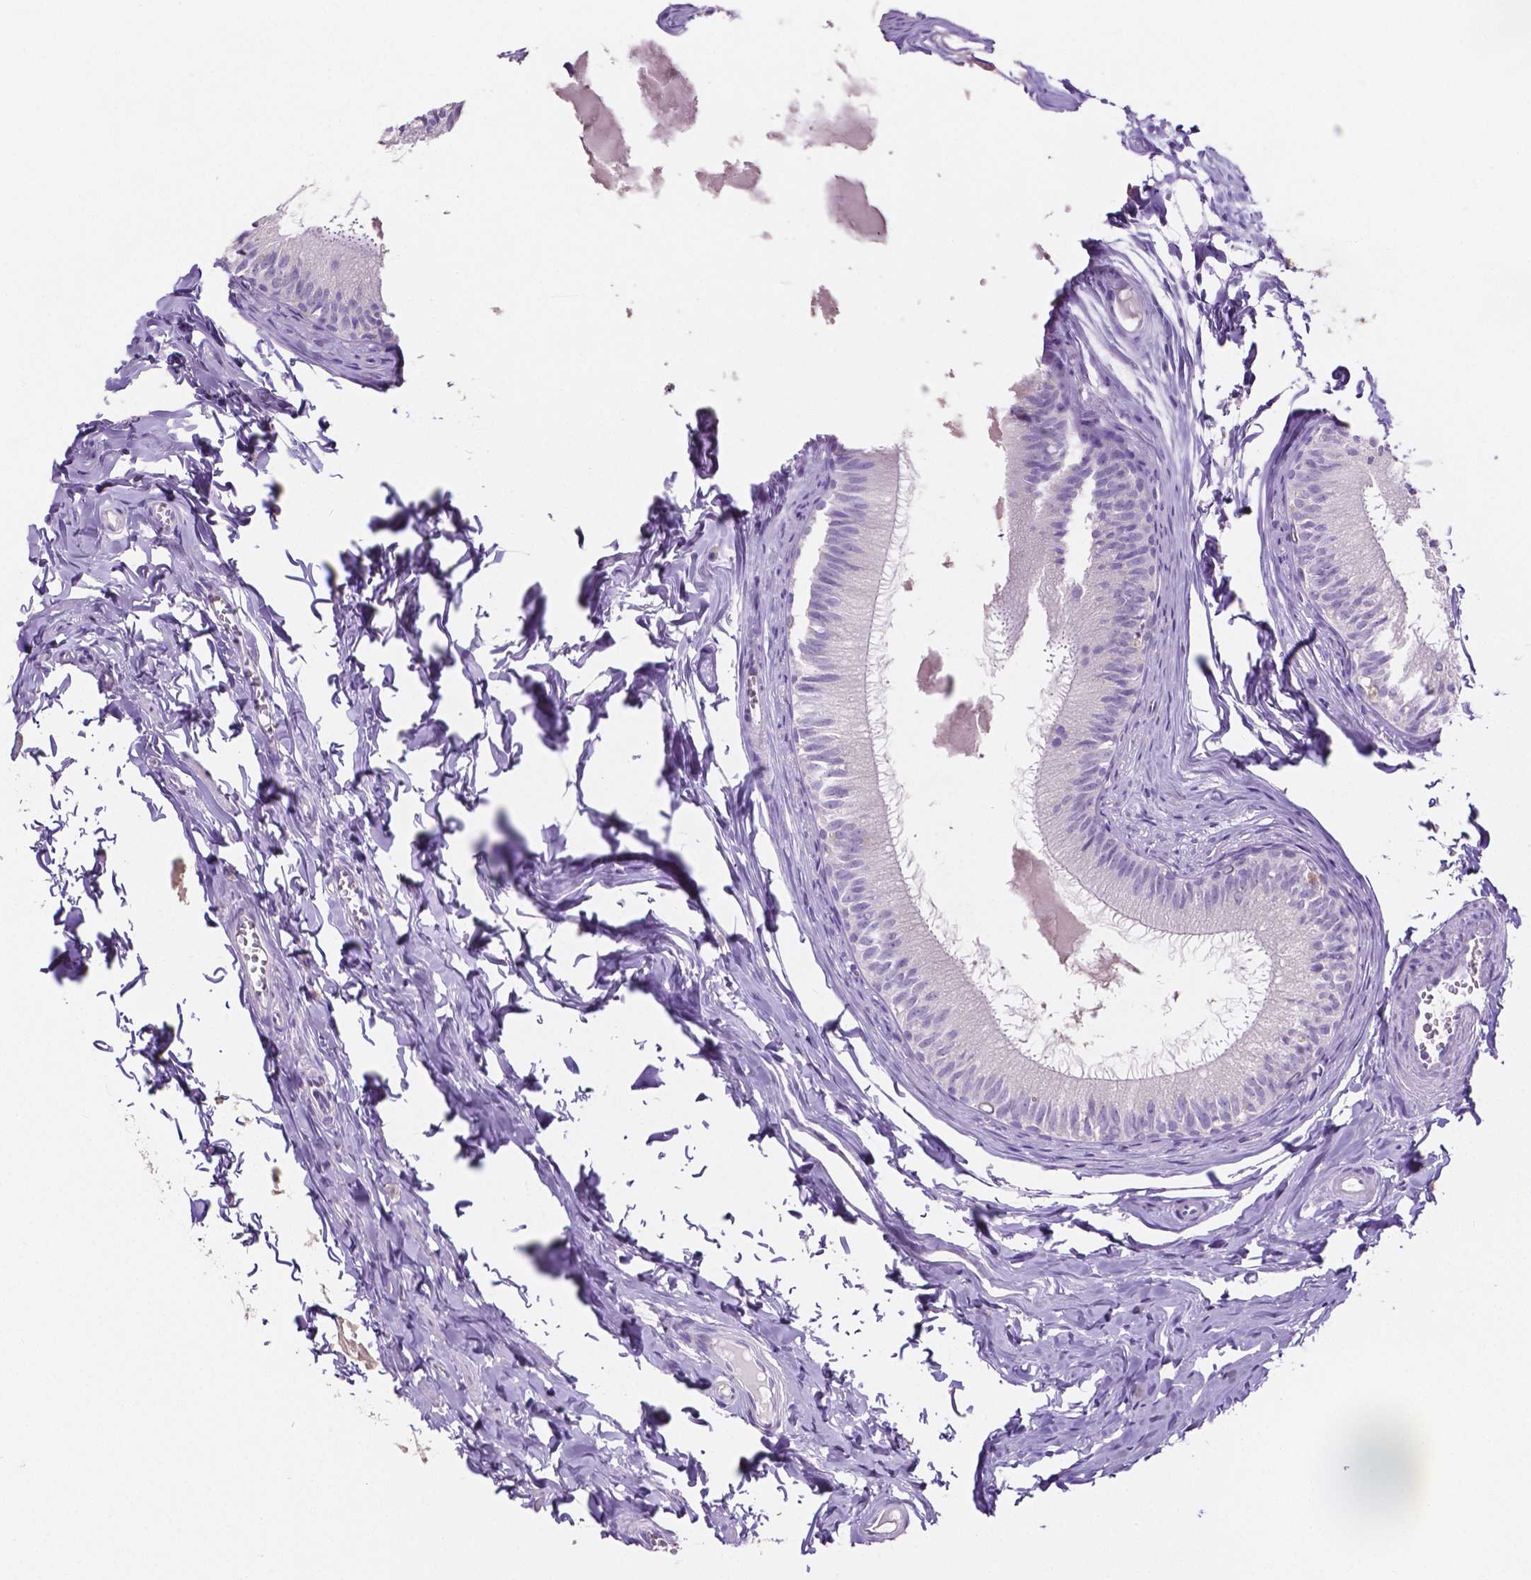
{"staining": {"intensity": "negative", "quantity": "none", "location": "none"}, "tissue": "epididymis", "cell_type": "Glandular cells", "image_type": "normal", "snomed": [{"axis": "morphology", "description": "Normal tissue, NOS"}, {"axis": "topography", "description": "Epididymis"}], "caption": "There is no significant staining in glandular cells of epididymis. (Brightfield microscopy of DAB (3,3'-diaminobenzidine) IHC at high magnification).", "gene": "SLC22A2", "patient": {"sex": "male", "age": 45}}